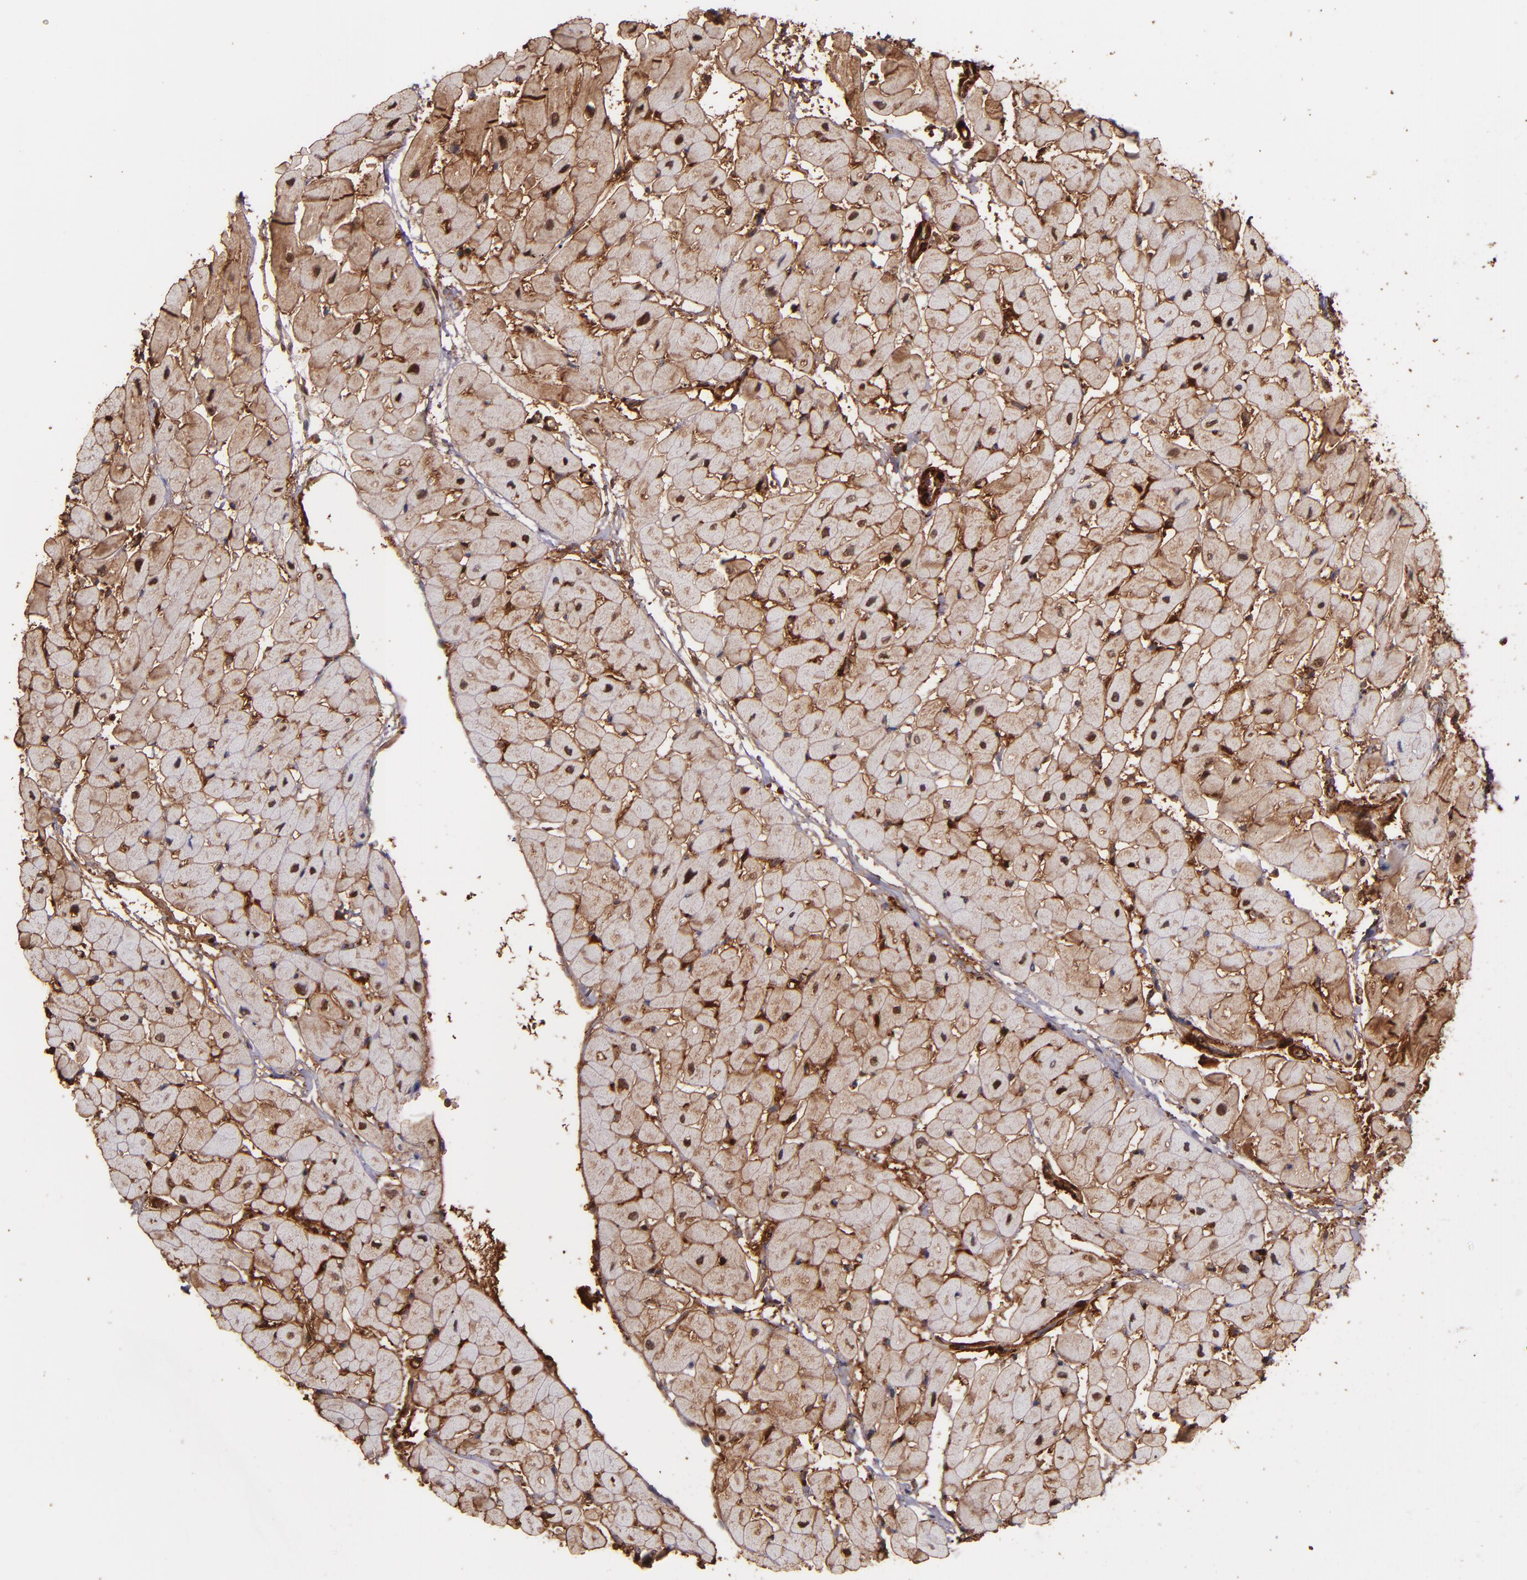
{"staining": {"intensity": "moderate", "quantity": ">75%", "location": "cytoplasmic/membranous"}, "tissue": "heart muscle", "cell_type": "Cardiomyocytes", "image_type": "normal", "snomed": [{"axis": "morphology", "description": "Normal tissue, NOS"}, {"axis": "topography", "description": "Heart"}], "caption": "Immunohistochemical staining of unremarkable heart muscle displays medium levels of moderate cytoplasmic/membranous positivity in about >75% of cardiomyocytes. The protein is stained brown, and the nuclei are stained in blue (DAB (3,3'-diaminobenzidine) IHC with brightfield microscopy, high magnification).", "gene": "VCL", "patient": {"sex": "male", "age": 45}}